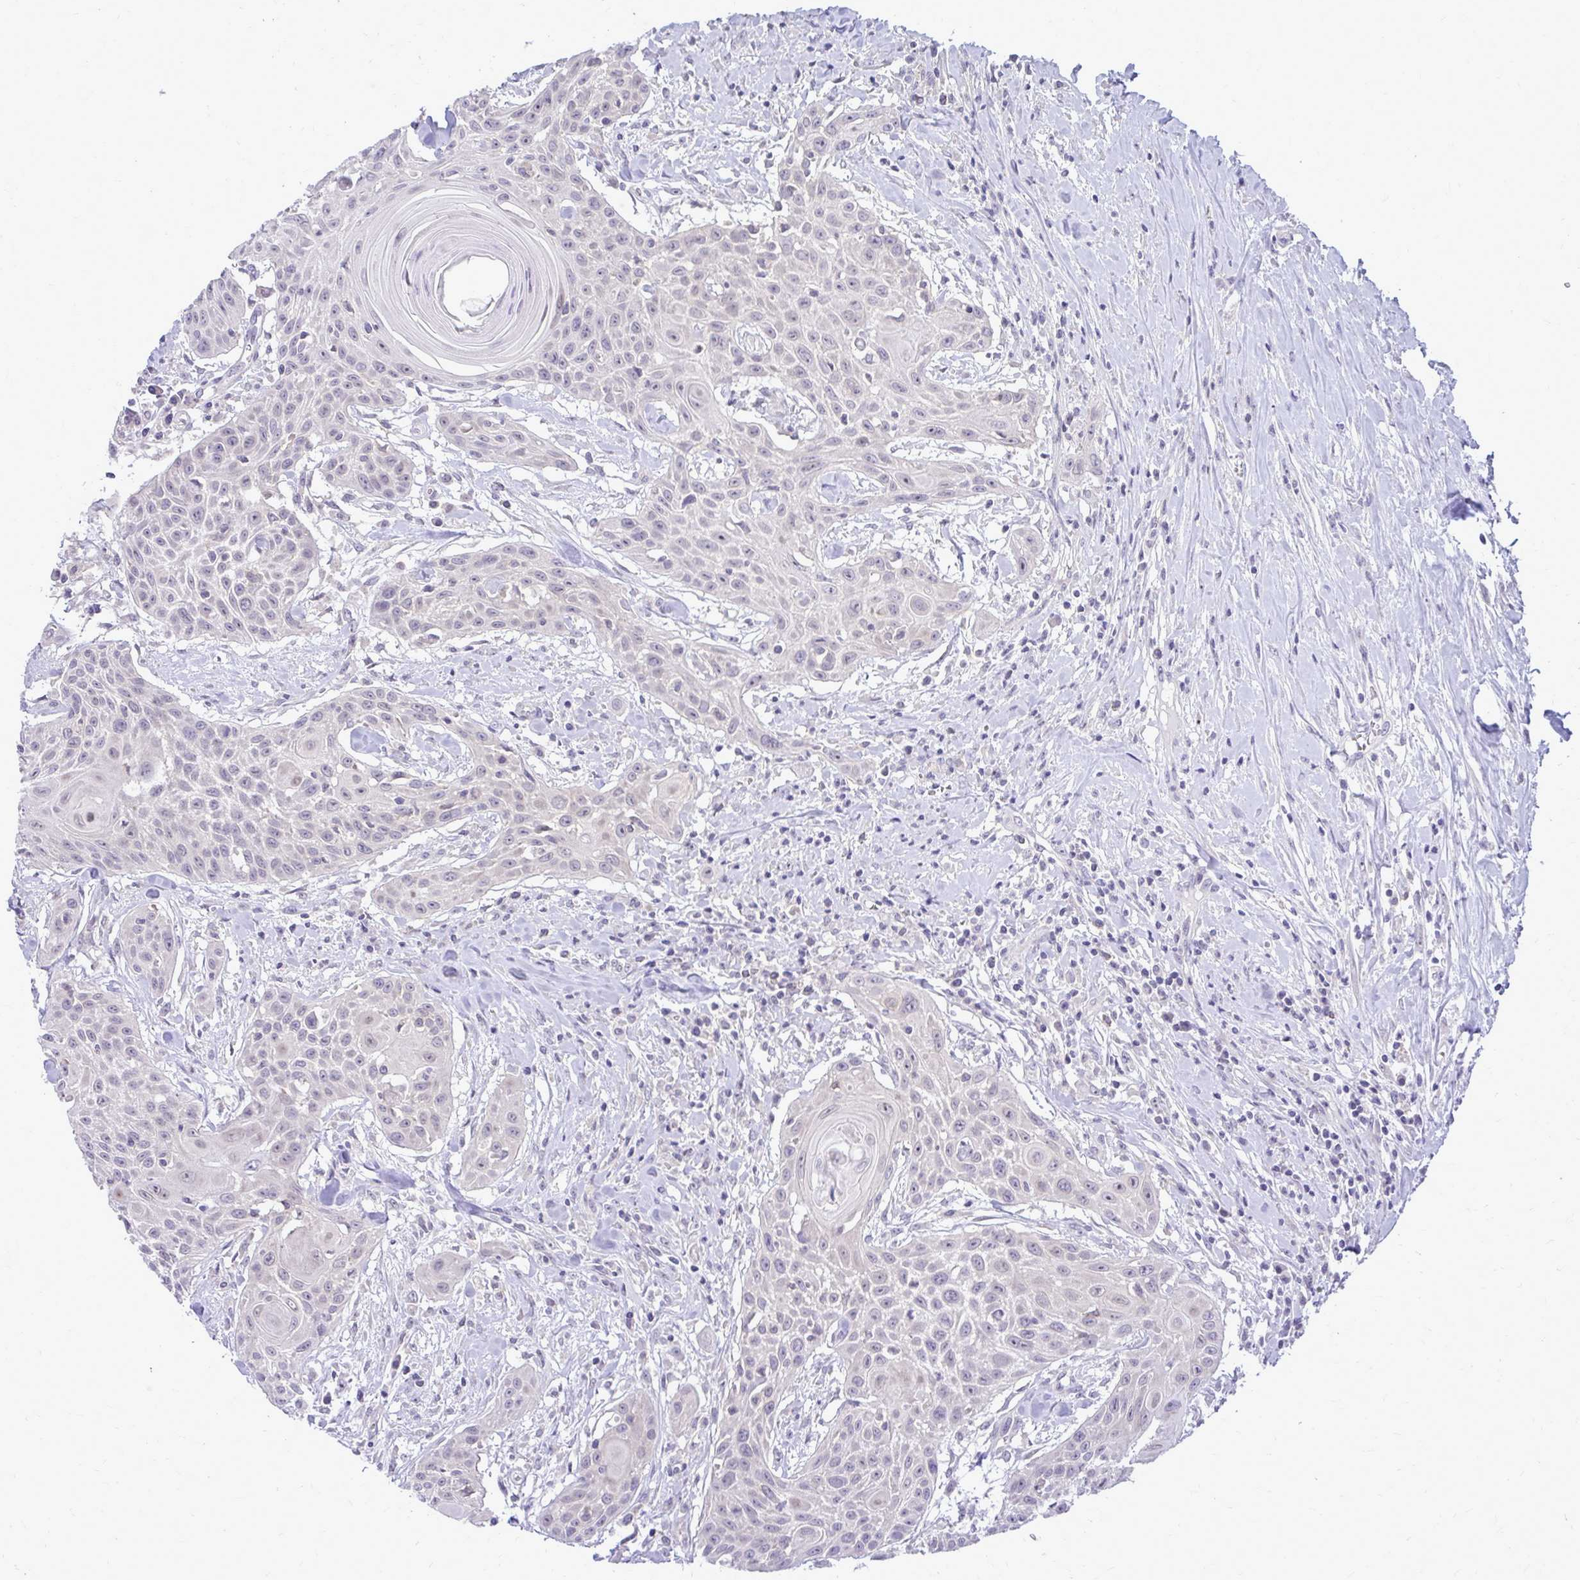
{"staining": {"intensity": "negative", "quantity": "none", "location": "none"}, "tissue": "head and neck cancer", "cell_type": "Tumor cells", "image_type": "cancer", "snomed": [{"axis": "morphology", "description": "Squamous cell carcinoma, NOS"}, {"axis": "topography", "description": "Lymph node"}, {"axis": "topography", "description": "Salivary gland"}, {"axis": "topography", "description": "Head-Neck"}], "caption": "Tumor cells are negative for brown protein staining in head and neck squamous cell carcinoma. (DAB immunohistochemistry (IHC), high magnification).", "gene": "DPY19L1", "patient": {"sex": "female", "age": 74}}